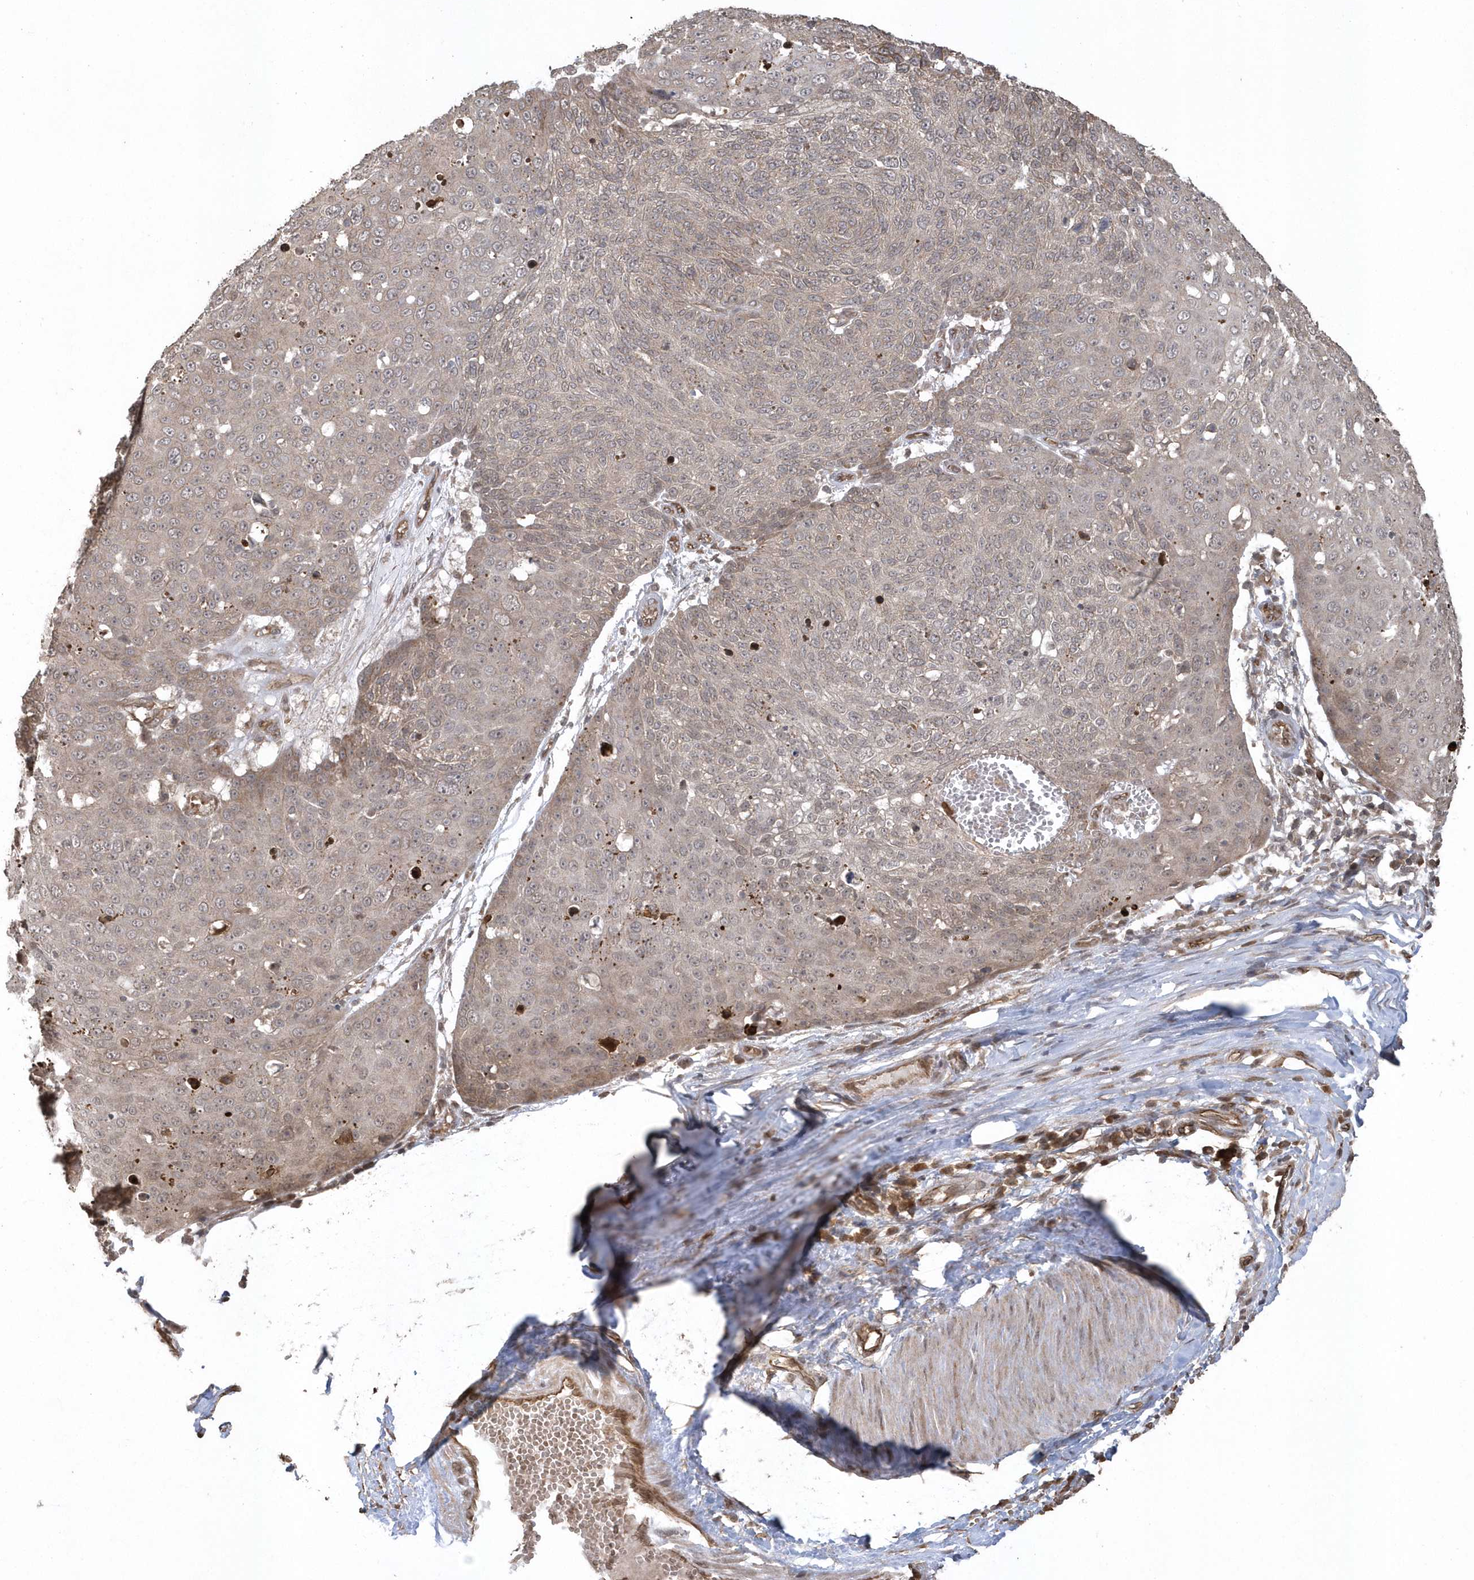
{"staining": {"intensity": "weak", "quantity": ">75%", "location": "cytoplasmic/membranous"}, "tissue": "skin cancer", "cell_type": "Tumor cells", "image_type": "cancer", "snomed": [{"axis": "morphology", "description": "Squamous cell carcinoma, NOS"}, {"axis": "topography", "description": "Skin"}], "caption": "Squamous cell carcinoma (skin) stained with a protein marker shows weak staining in tumor cells.", "gene": "HERPUD1", "patient": {"sex": "male", "age": 71}}